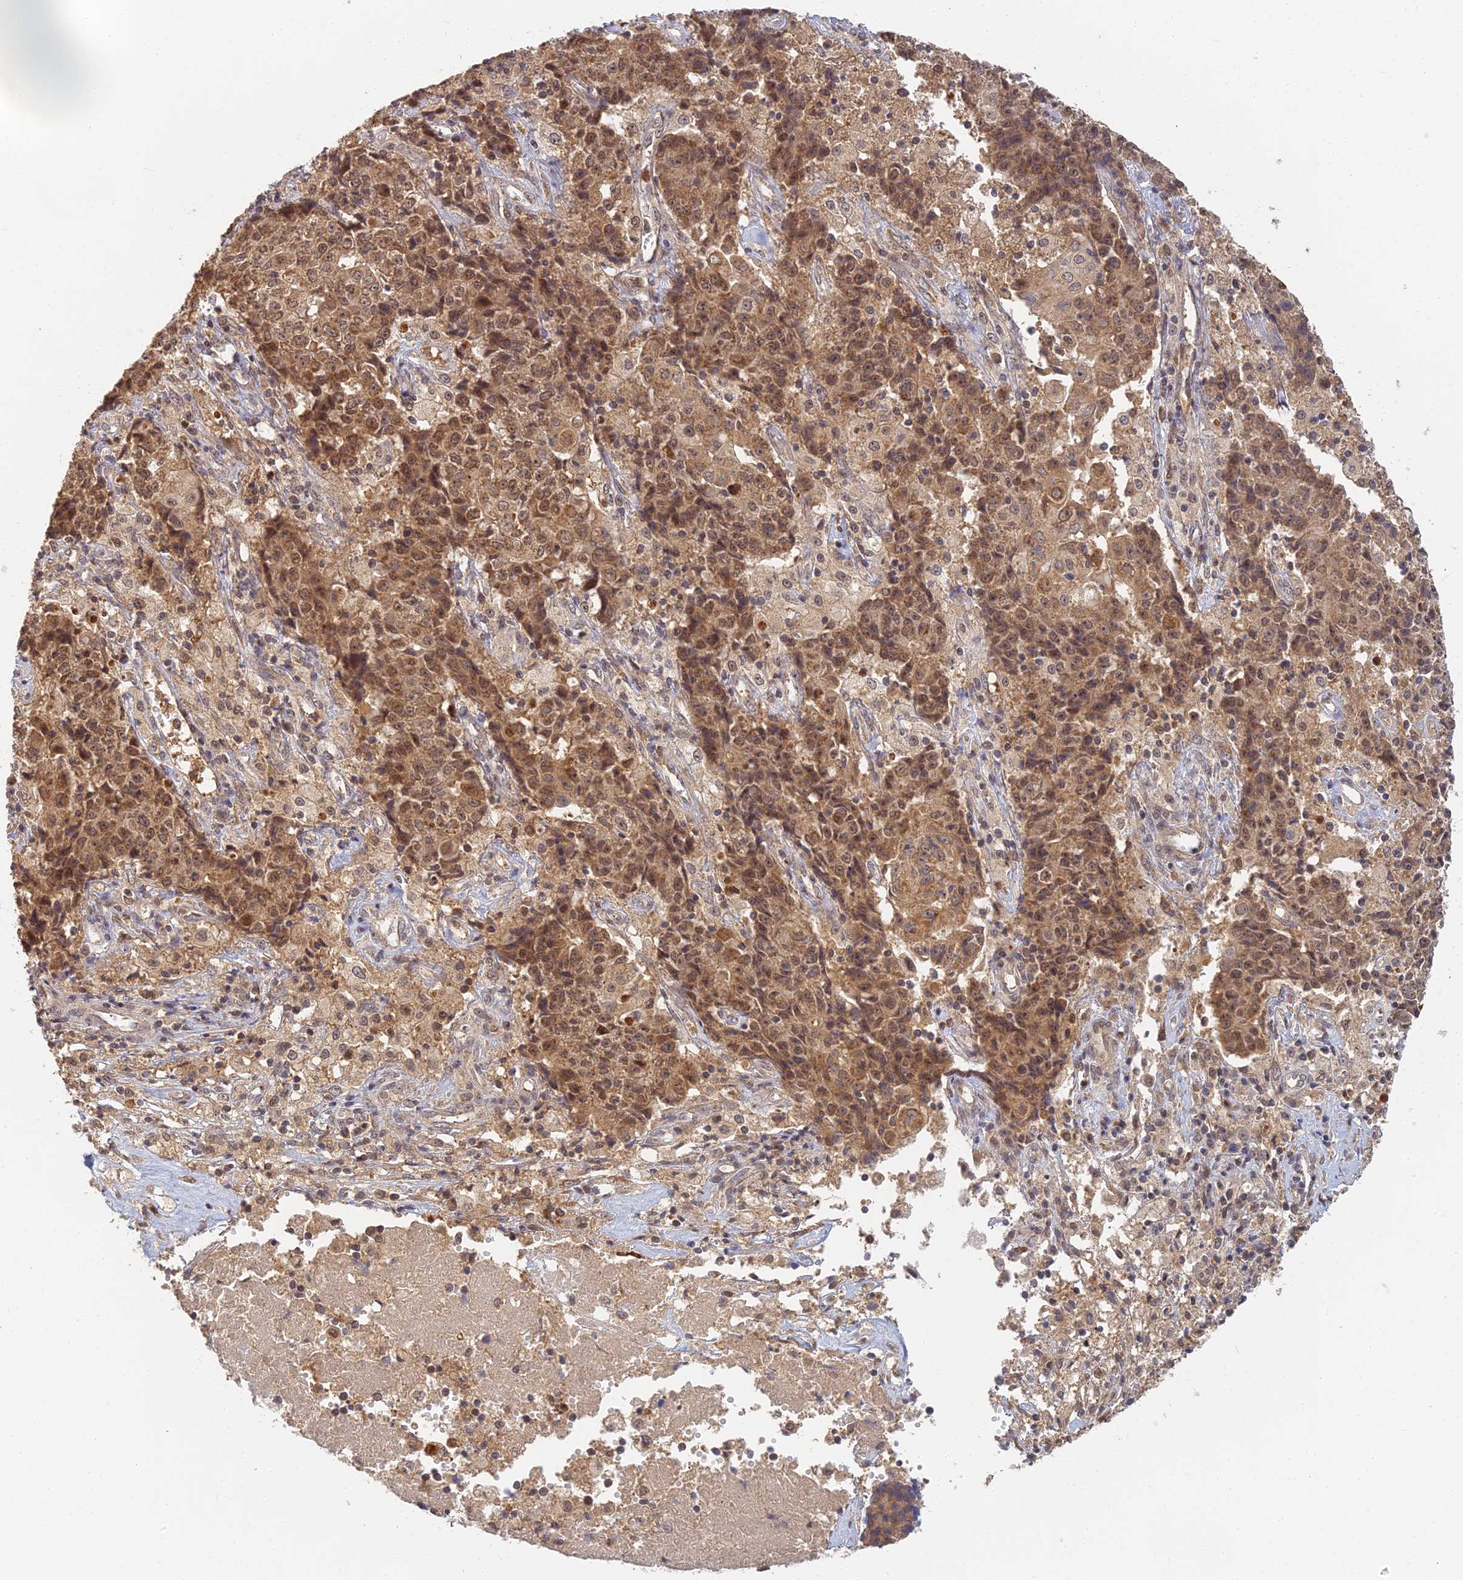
{"staining": {"intensity": "moderate", "quantity": ">75%", "location": "cytoplasmic/membranous"}, "tissue": "ovarian cancer", "cell_type": "Tumor cells", "image_type": "cancer", "snomed": [{"axis": "morphology", "description": "Carcinoma, endometroid"}, {"axis": "topography", "description": "Ovary"}], "caption": "A medium amount of moderate cytoplasmic/membranous positivity is appreciated in about >75% of tumor cells in ovarian cancer tissue.", "gene": "RGL3", "patient": {"sex": "female", "age": 42}}